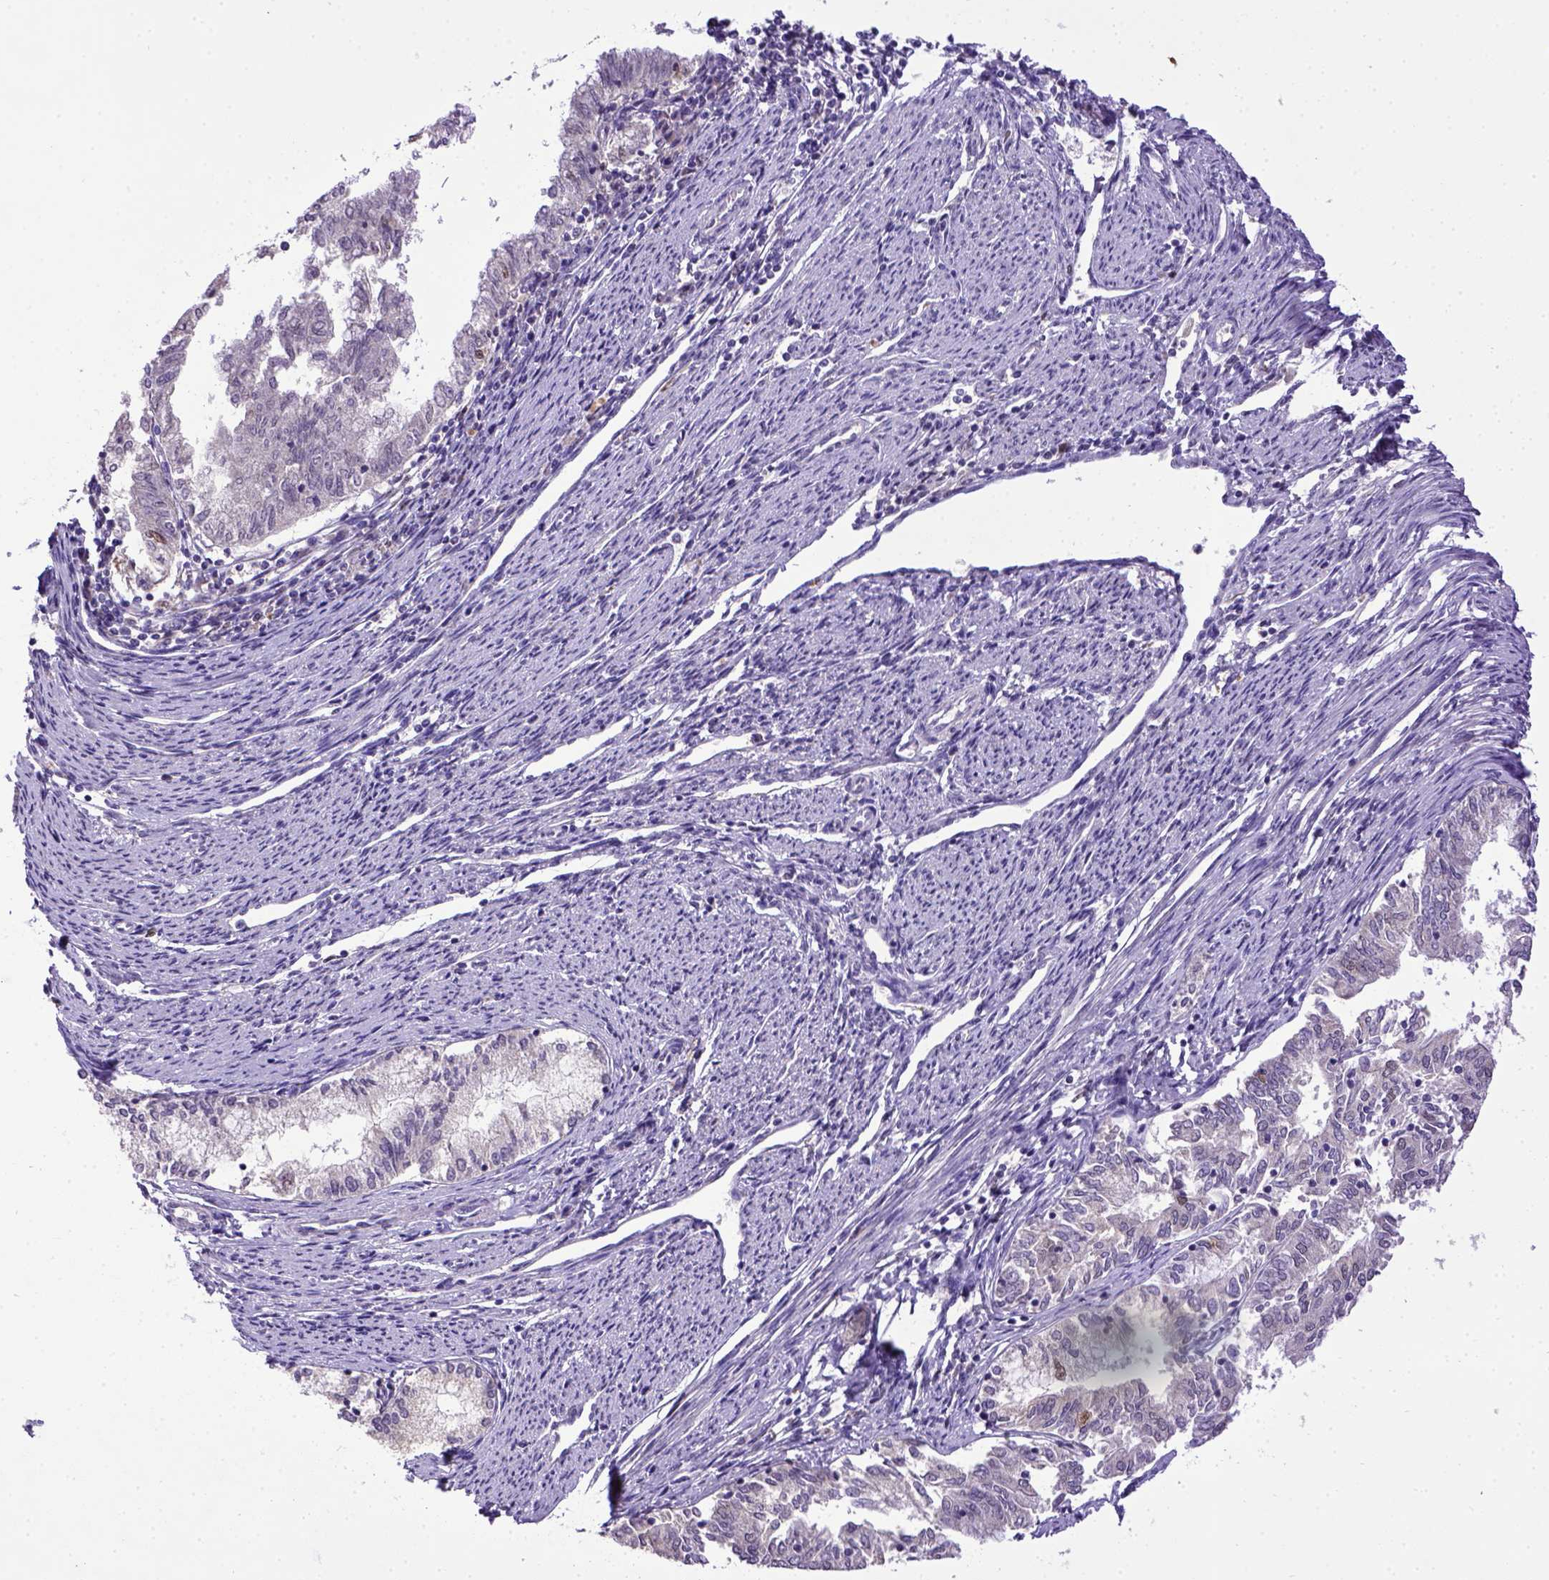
{"staining": {"intensity": "strong", "quantity": "<25%", "location": "nuclear"}, "tissue": "endometrial cancer", "cell_type": "Tumor cells", "image_type": "cancer", "snomed": [{"axis": "morphology", "description": "Adenocarcinoma, NOS"}, {"axis": "topography", "description": "Endometrium"}], "caption": "Endometrial adenocarcinoma was stained to show a protein in brown. There is medium levels of strong nuclear positivity in approximately <25% of tumor cells.", "gene": "CDKN1A", "patient": {"sex": "female", "age": 79}}